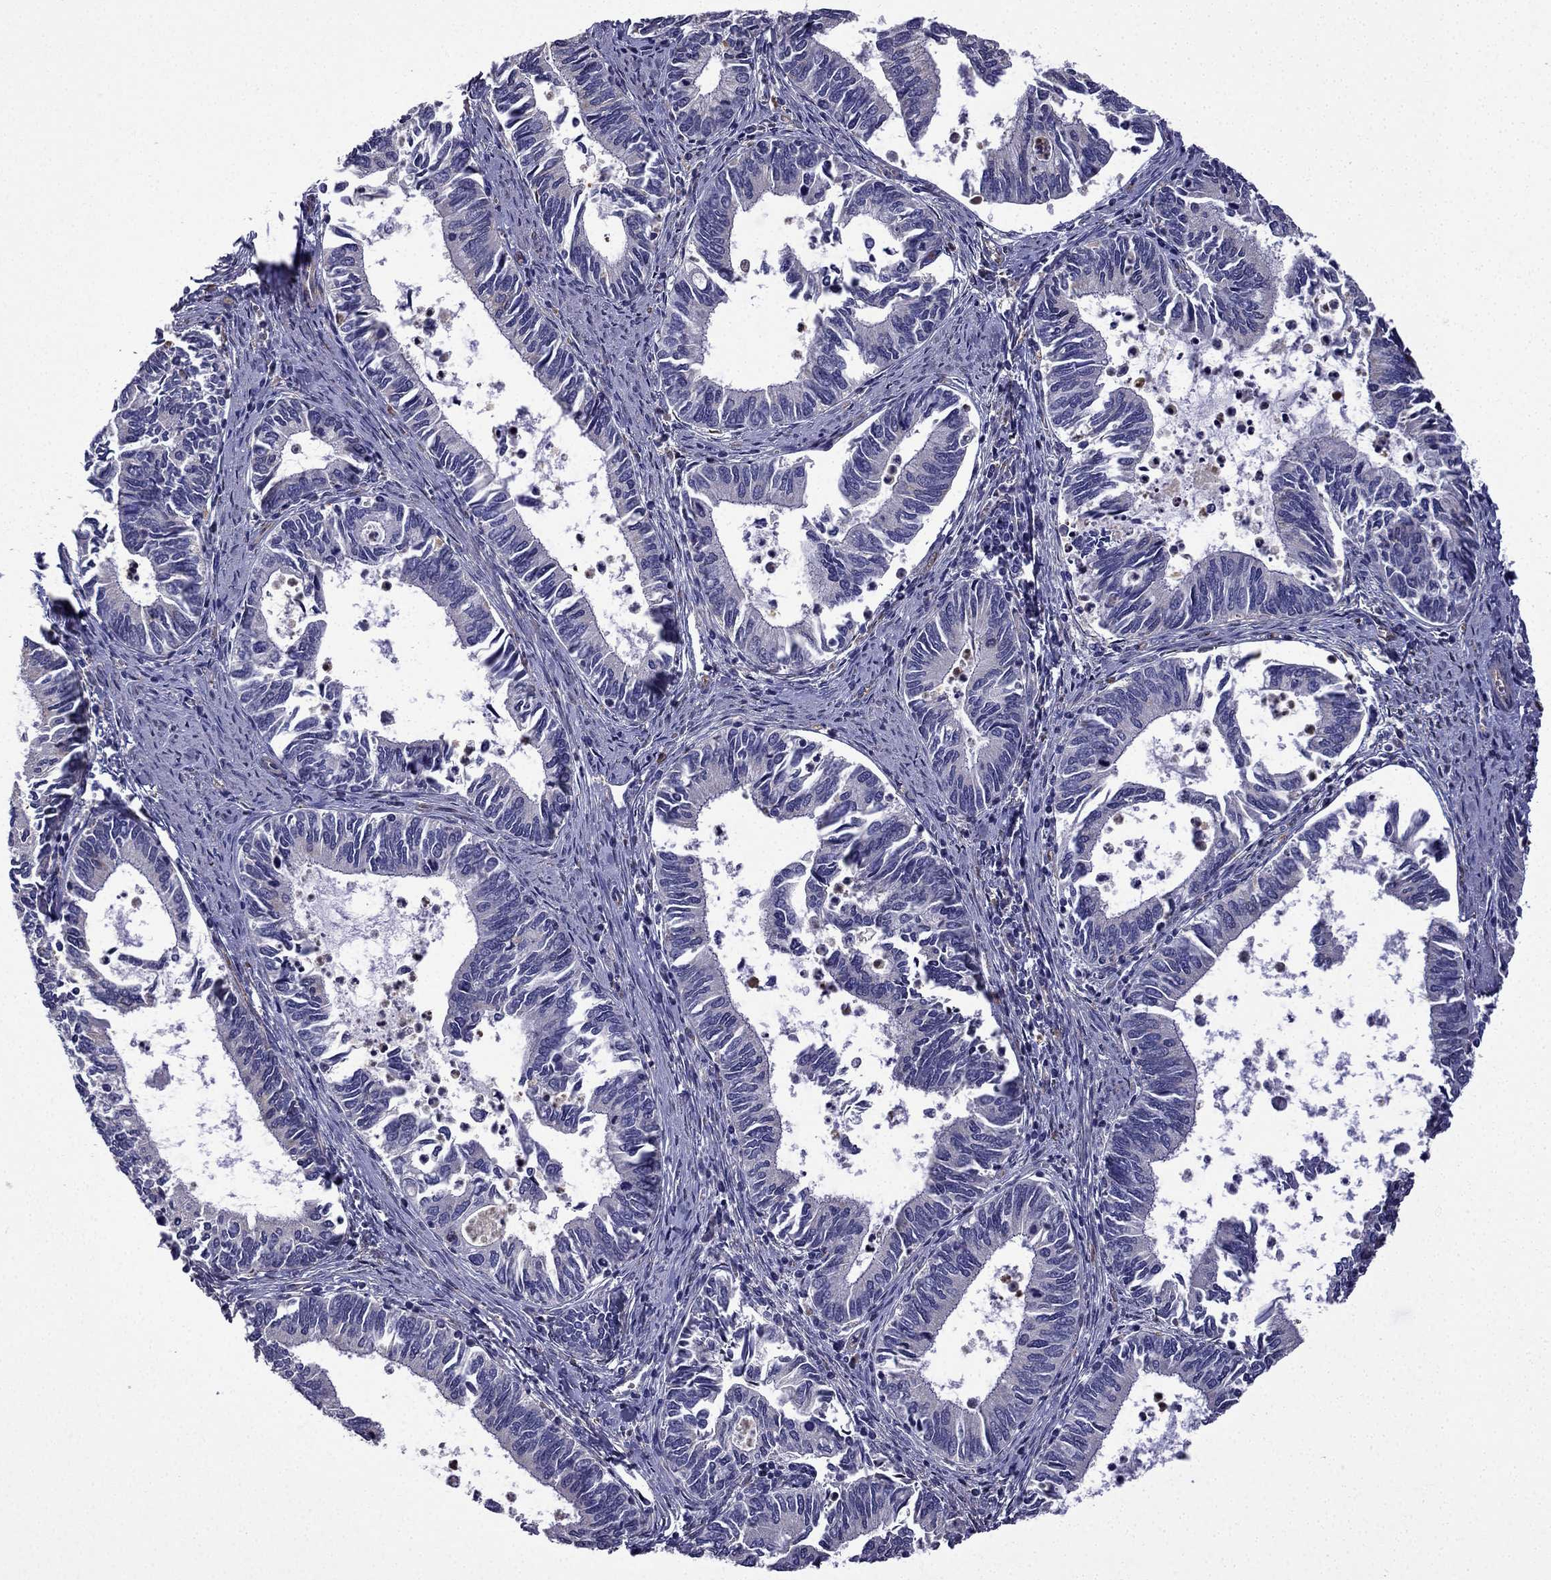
{"staining": {"intensity": "negative", "quantity": "none", "location": "none"}, "tissue": "cervical cancer", "cell_type": "Tumor cells", "image_type": "cancer", "snomed": [{"axis": "morphology", "description": "Adenocarcinoma, NOS"}, {"axis": "topography", "description": "Cervix"}], "caption": "Tumor cells are negative for brown protein staining in cervical cancer.", "gene": "MAP4", "patient": {"sex": "female", "age": 42}}